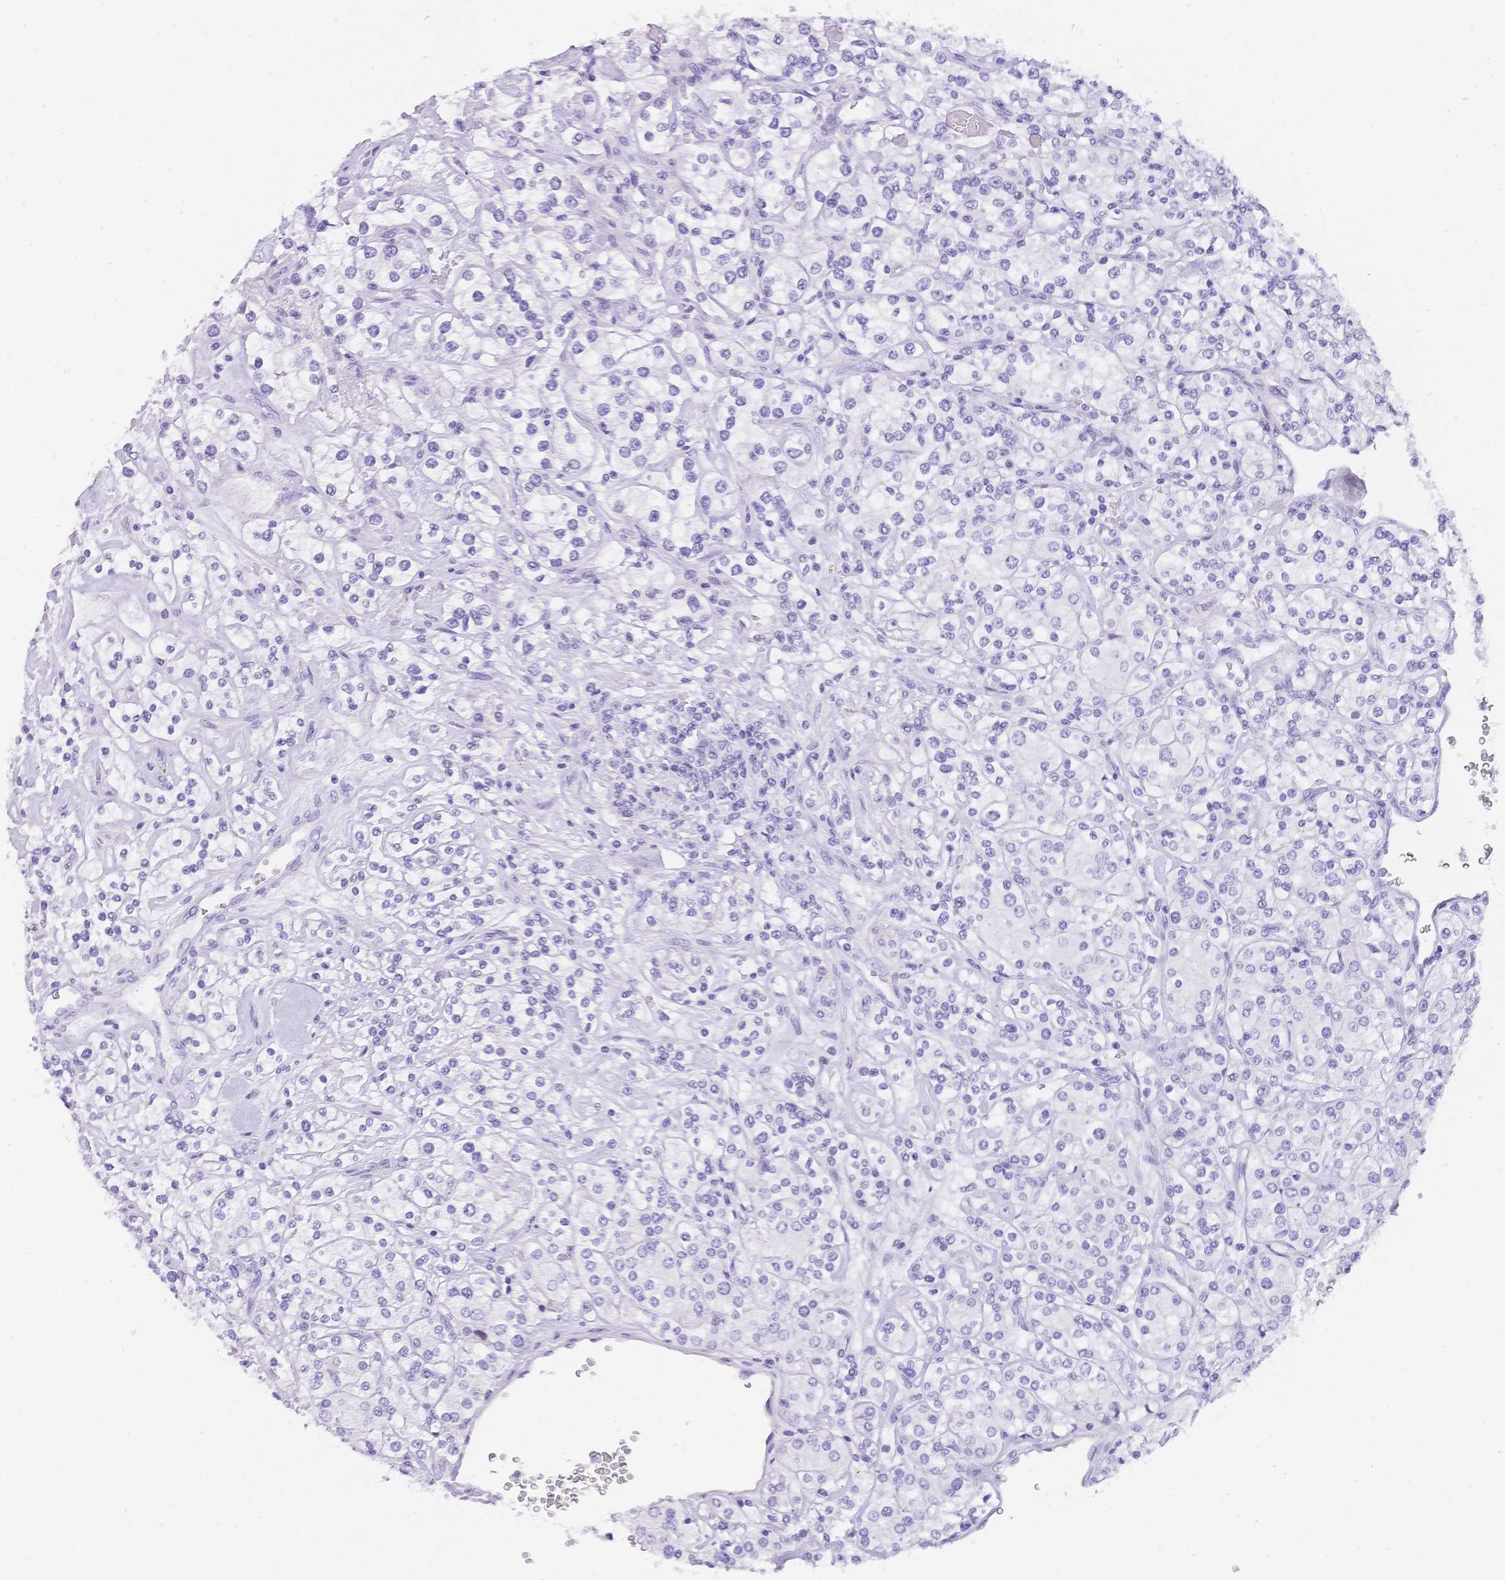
{"staining": {"intensity": "negative", "quantity": "none", "location": "none"}, "tissue": "renal cancer", "cell_type": "Tumor cells", "image_type": "cancer", "snomed": [{"axis": "morphology", "description": "Adenocarcinoma, NOS"}, {"axis": "topography", "description": "Kidney"}], "caption": "Adenocarcinoma (renal) stained for a protein using IHC shows no expression tumor cells.", "gene": "MUC21", "patient": {"sex": "male", "age": 77}}